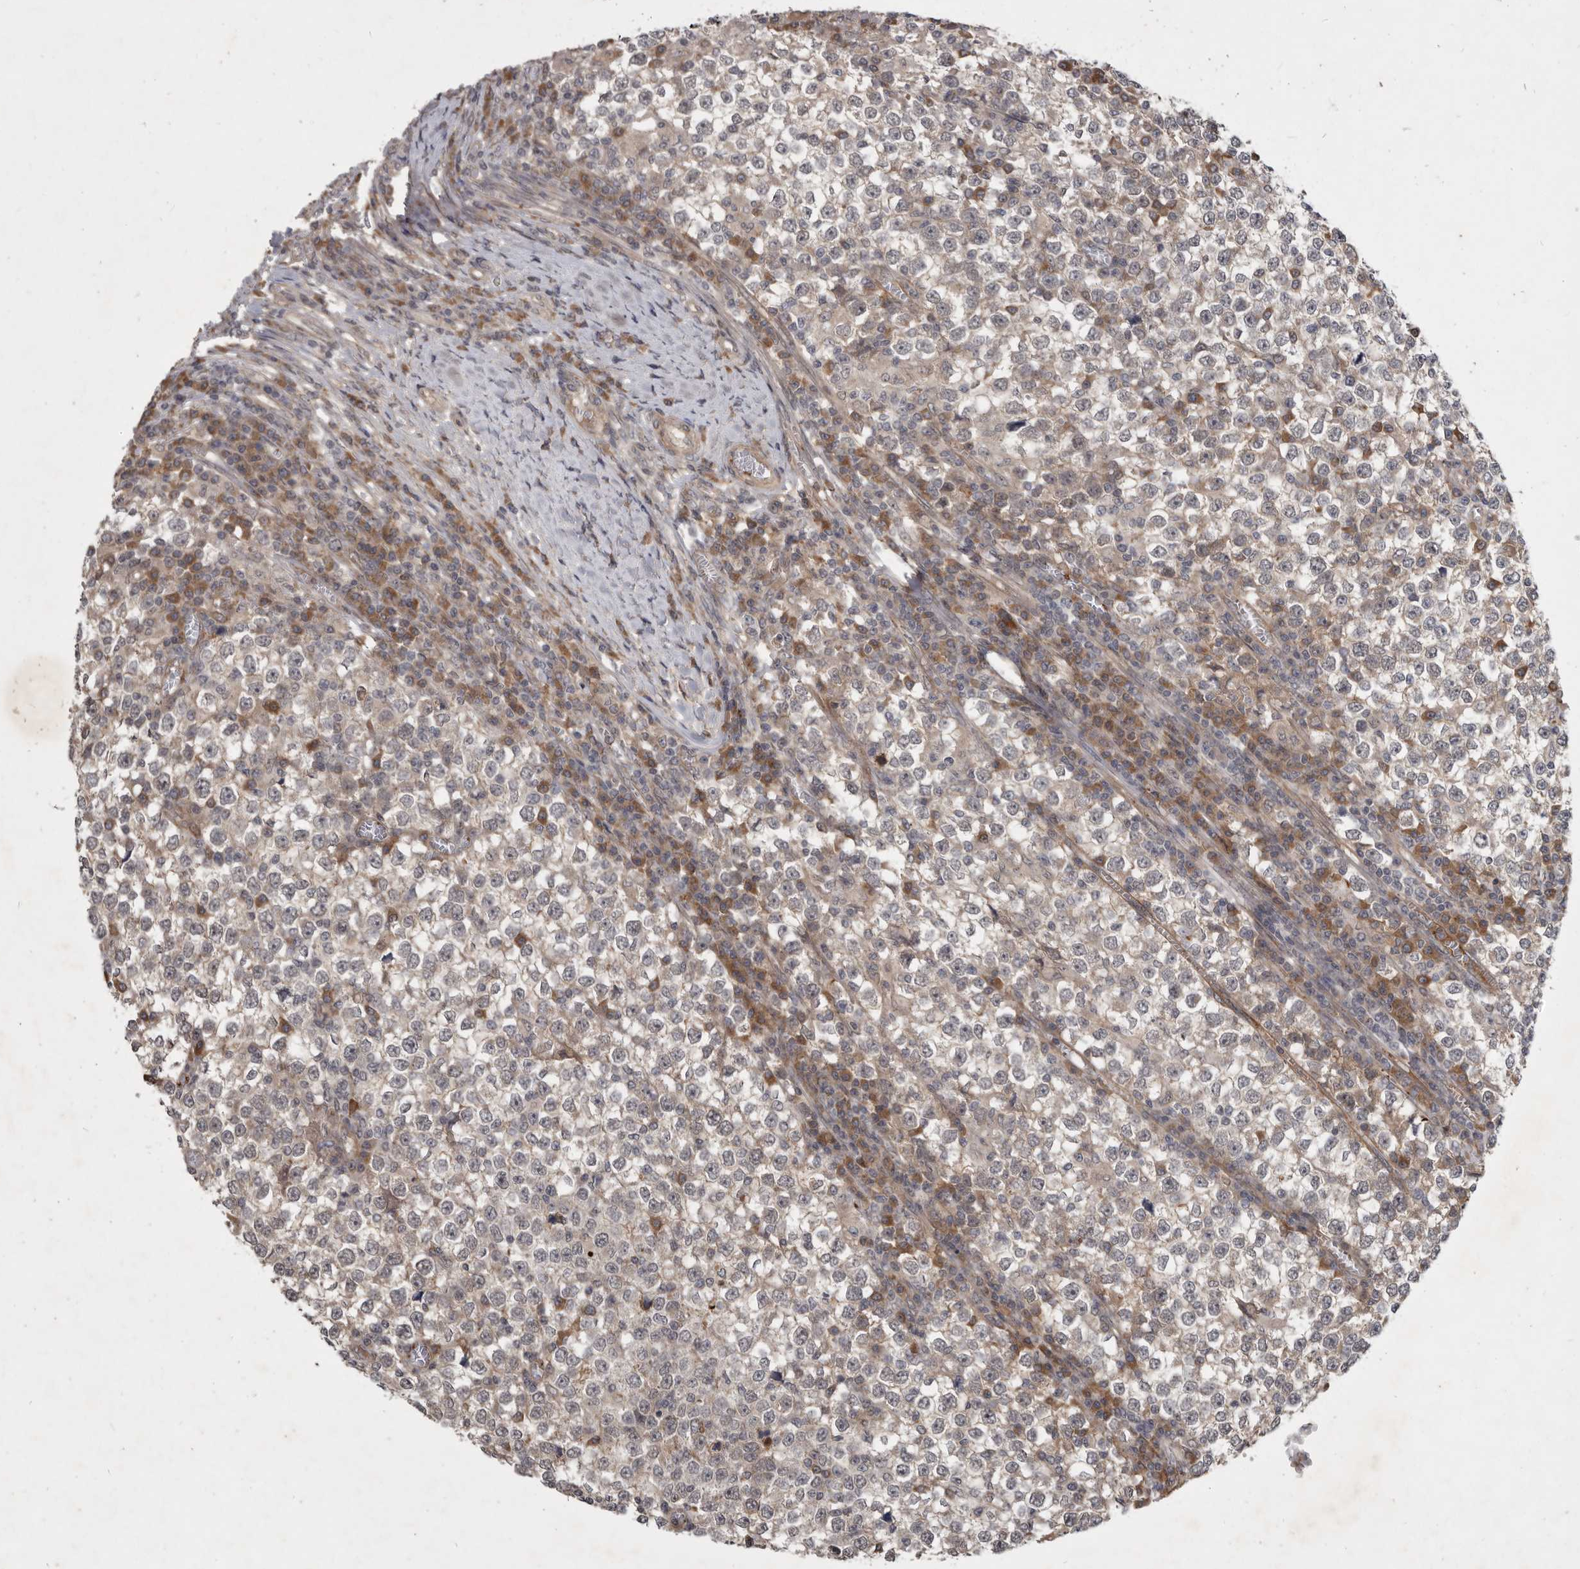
{"staining": {"intensity": "negative", "quantity": "none", "location": "none"}, "tissue": "testis cancer", "cell_type": "Tumor cells", "image_type": "cancer", "snomed": [{"axis": "morphology", "description": "Seminoma, NOS"}, {"axis": "topography", "description": "Testis"}], "caption": "This is an IHC micrograph of human testis cancer. There is no positivity in tumor cells.", "gene": "DNAJC28", "patient": {"sex": "male", "age": 65}}